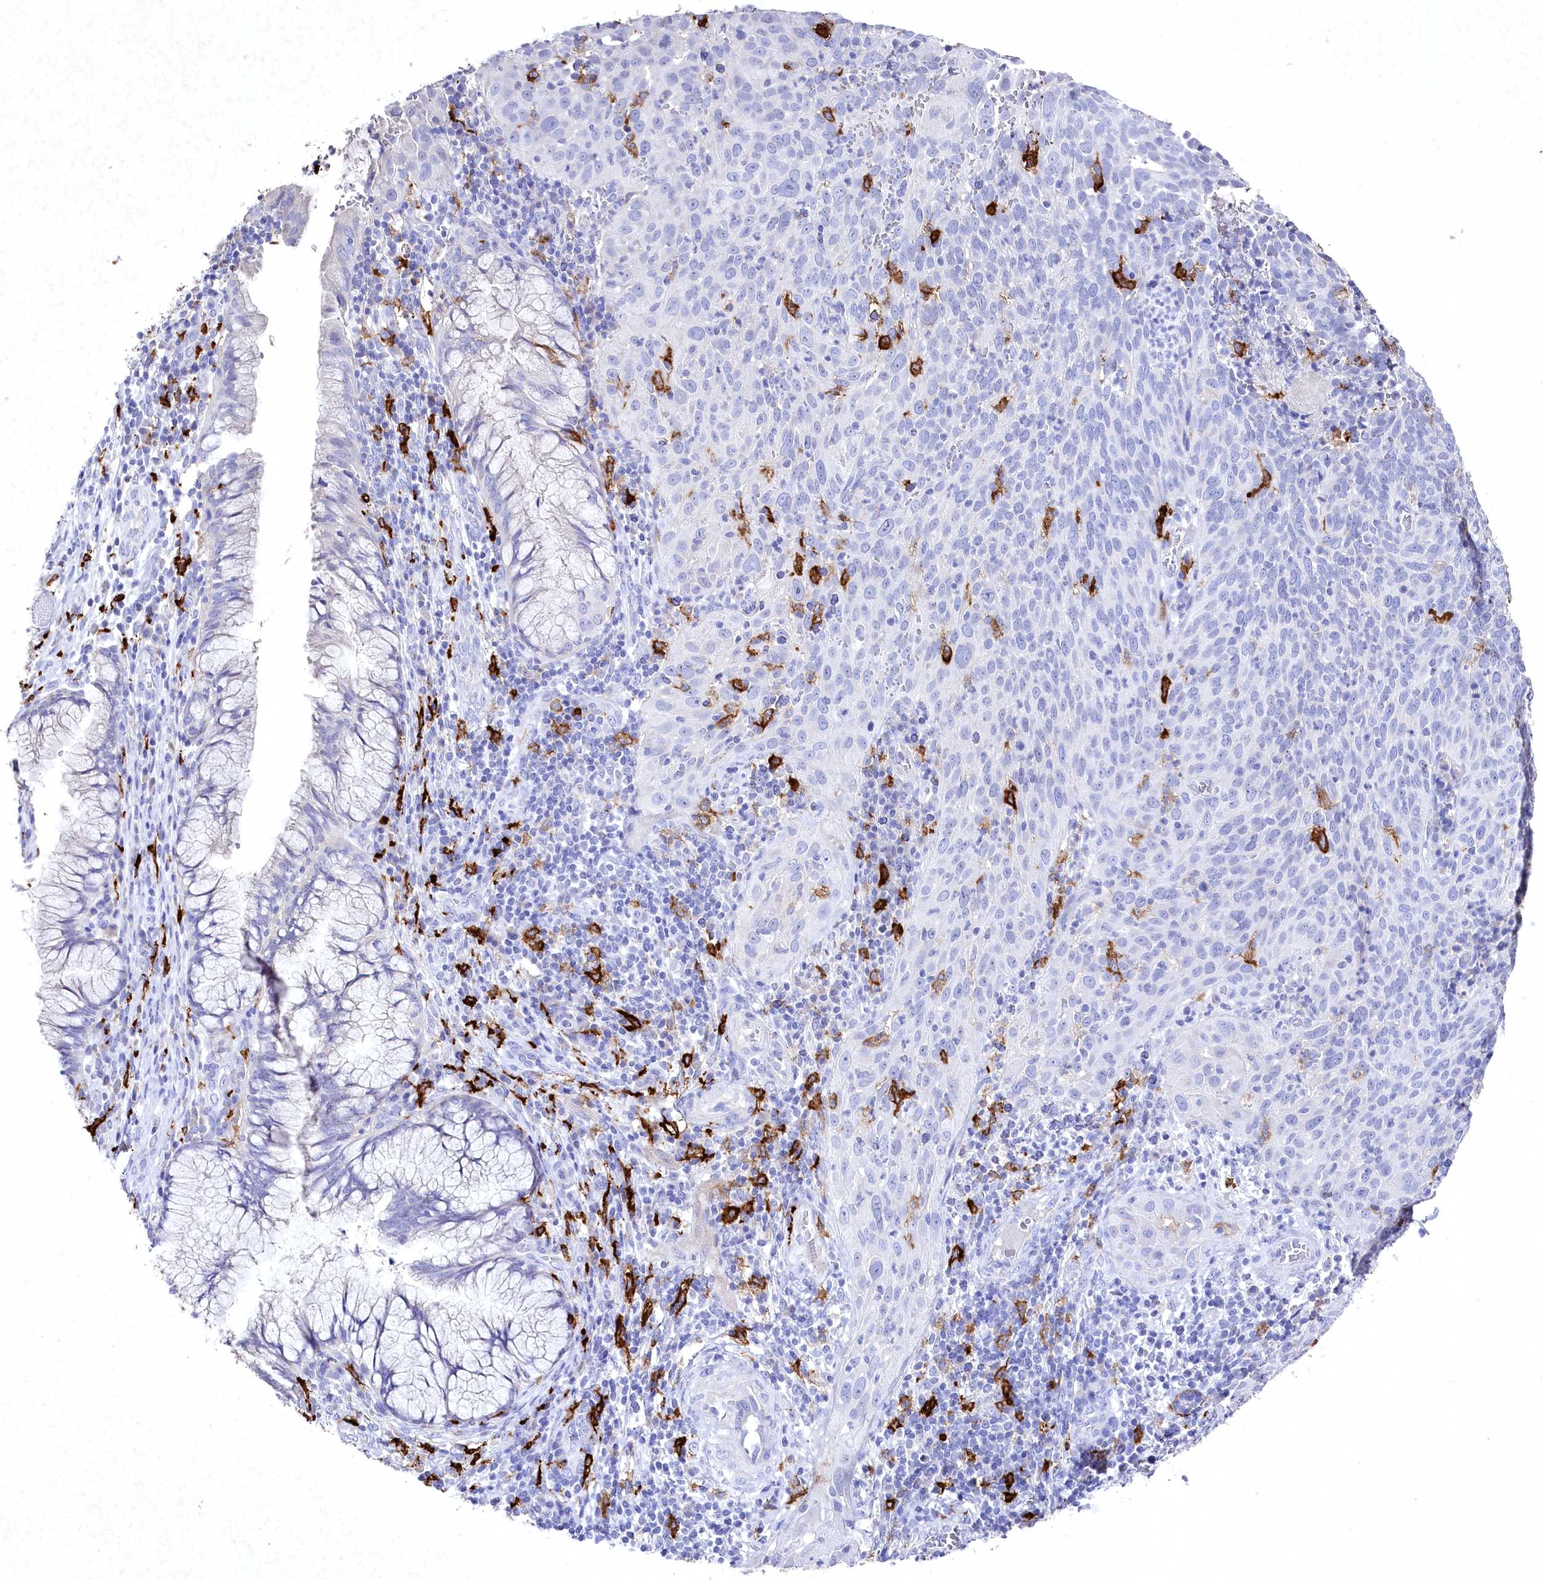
{"staining": {"intensity": "negative", "quantity": "none", "location": "none"}, "tissue": "cervical cancer", "cell_type": "Tumor cells", "image_type": "cancer", "snomed": [{"axis": "morphology", "description": "Squamous cell carcinoma, NOS"}, {"axis": "topography", "description": "Cervix"}], "caption": "Immunohistochemistry histopathology image of squamous cell carcinoma (cervical) stained for a protein (brown), which reveals no positivity in tumor cells. The staining is performed using DAB brown chromogen with nuclei counter-stained in using hematoxylin.", "gene": "CLEC4M", "patient": {"sex": "female", "age": 31}}